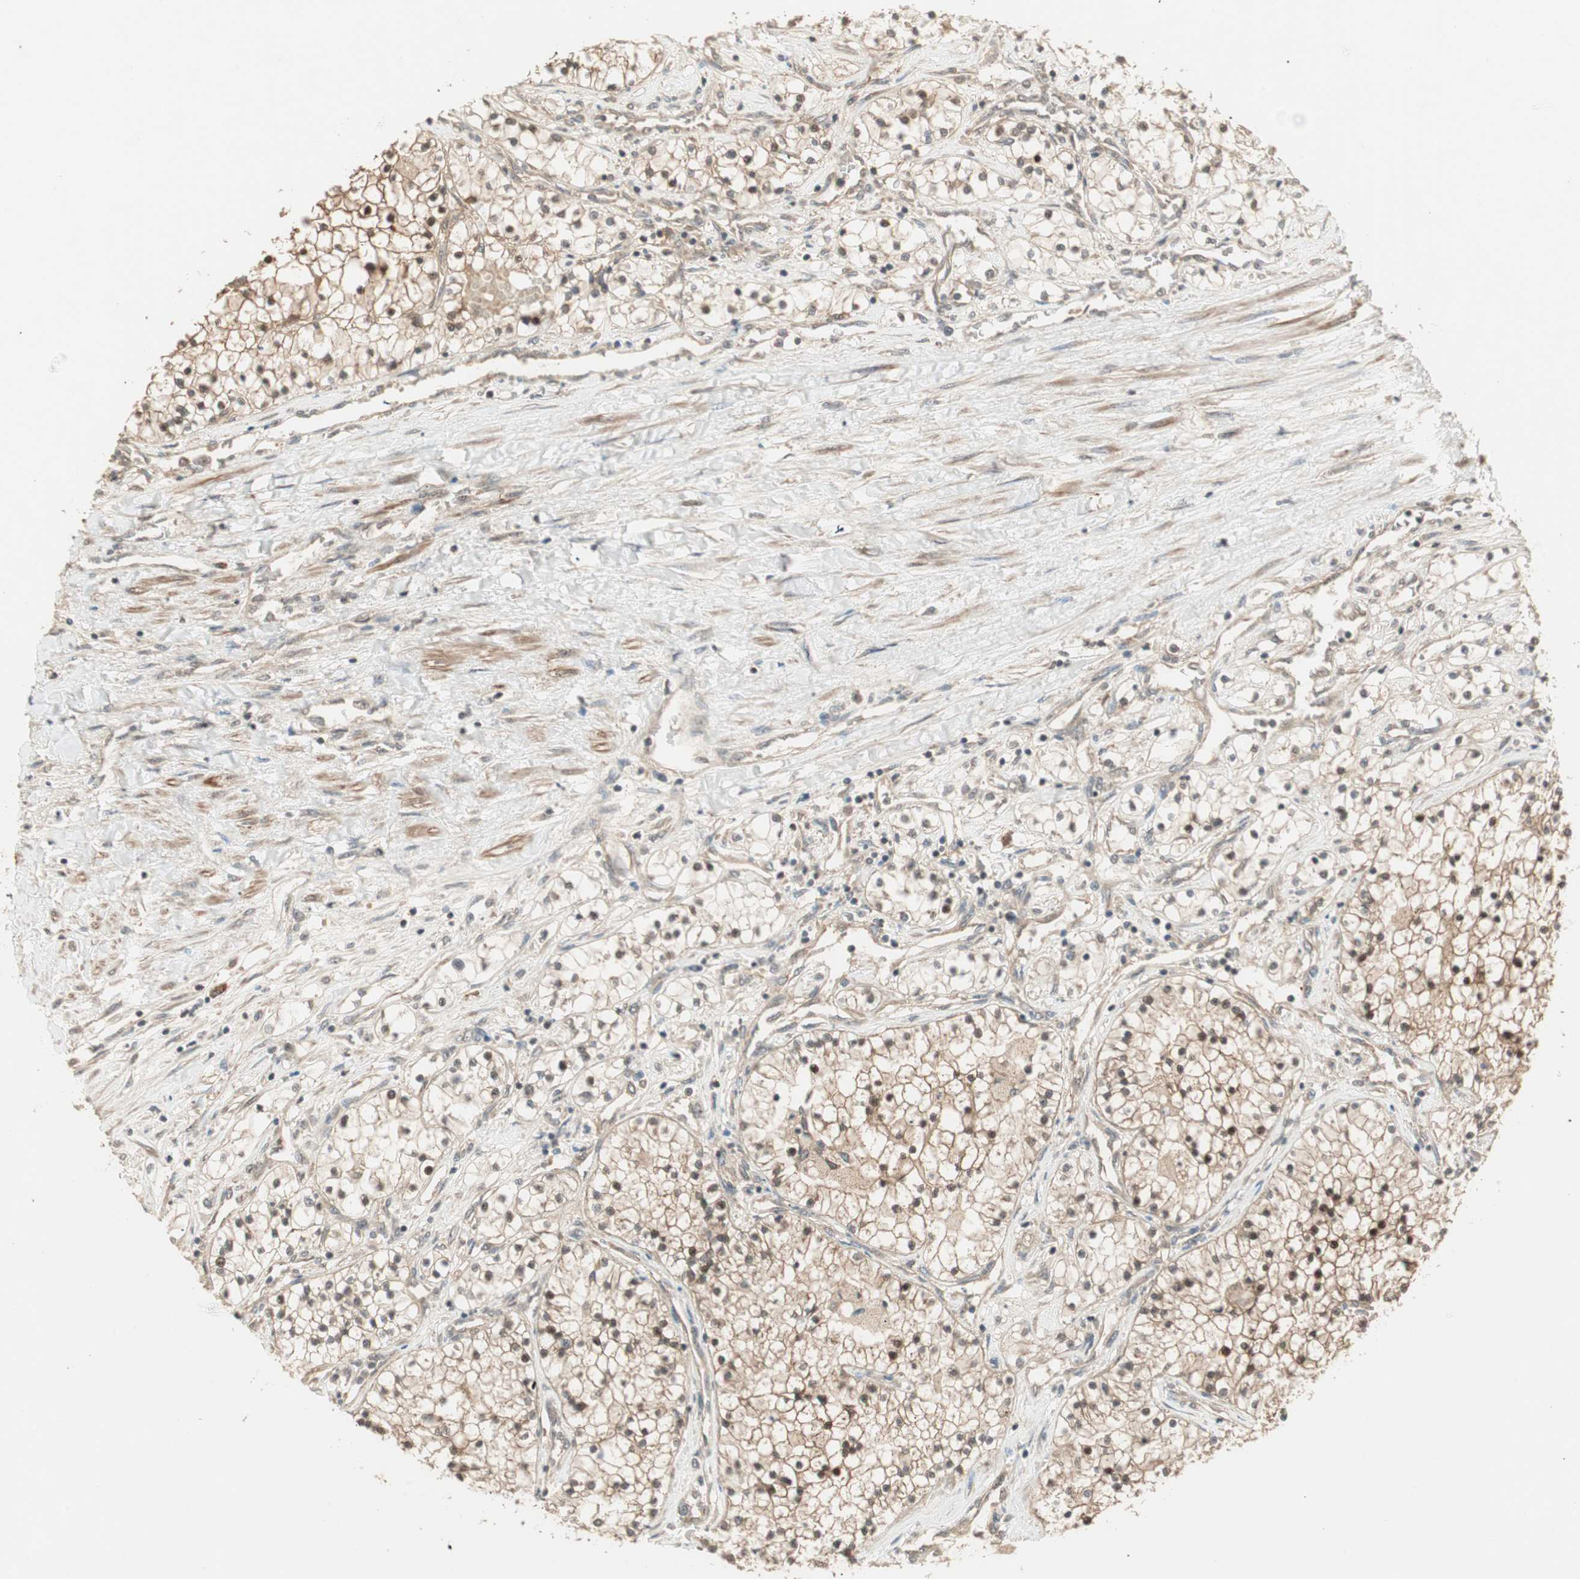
{"staining": {"intensity": "moderate", "quantity": ">75%", "location": "cytoplasmic/membranous,nuclear"}, "tissue": "renal cancer", "cell_type": "Tumor cells", "image_type": "cancer", "snomed": [{"axis": "morphology", "description": "Adenocarcinoma, NOS"}, {"axis": "topography", "description": "Kidney"}], "caption": "Adenocarcinoma (renal) stained for a protein demonstrates moderate cytoplasmic/membranous and nuclear positivity in tumor cells.", "gene": "ZSCAN31", "patient": {"sex": "male", "age": 68}}